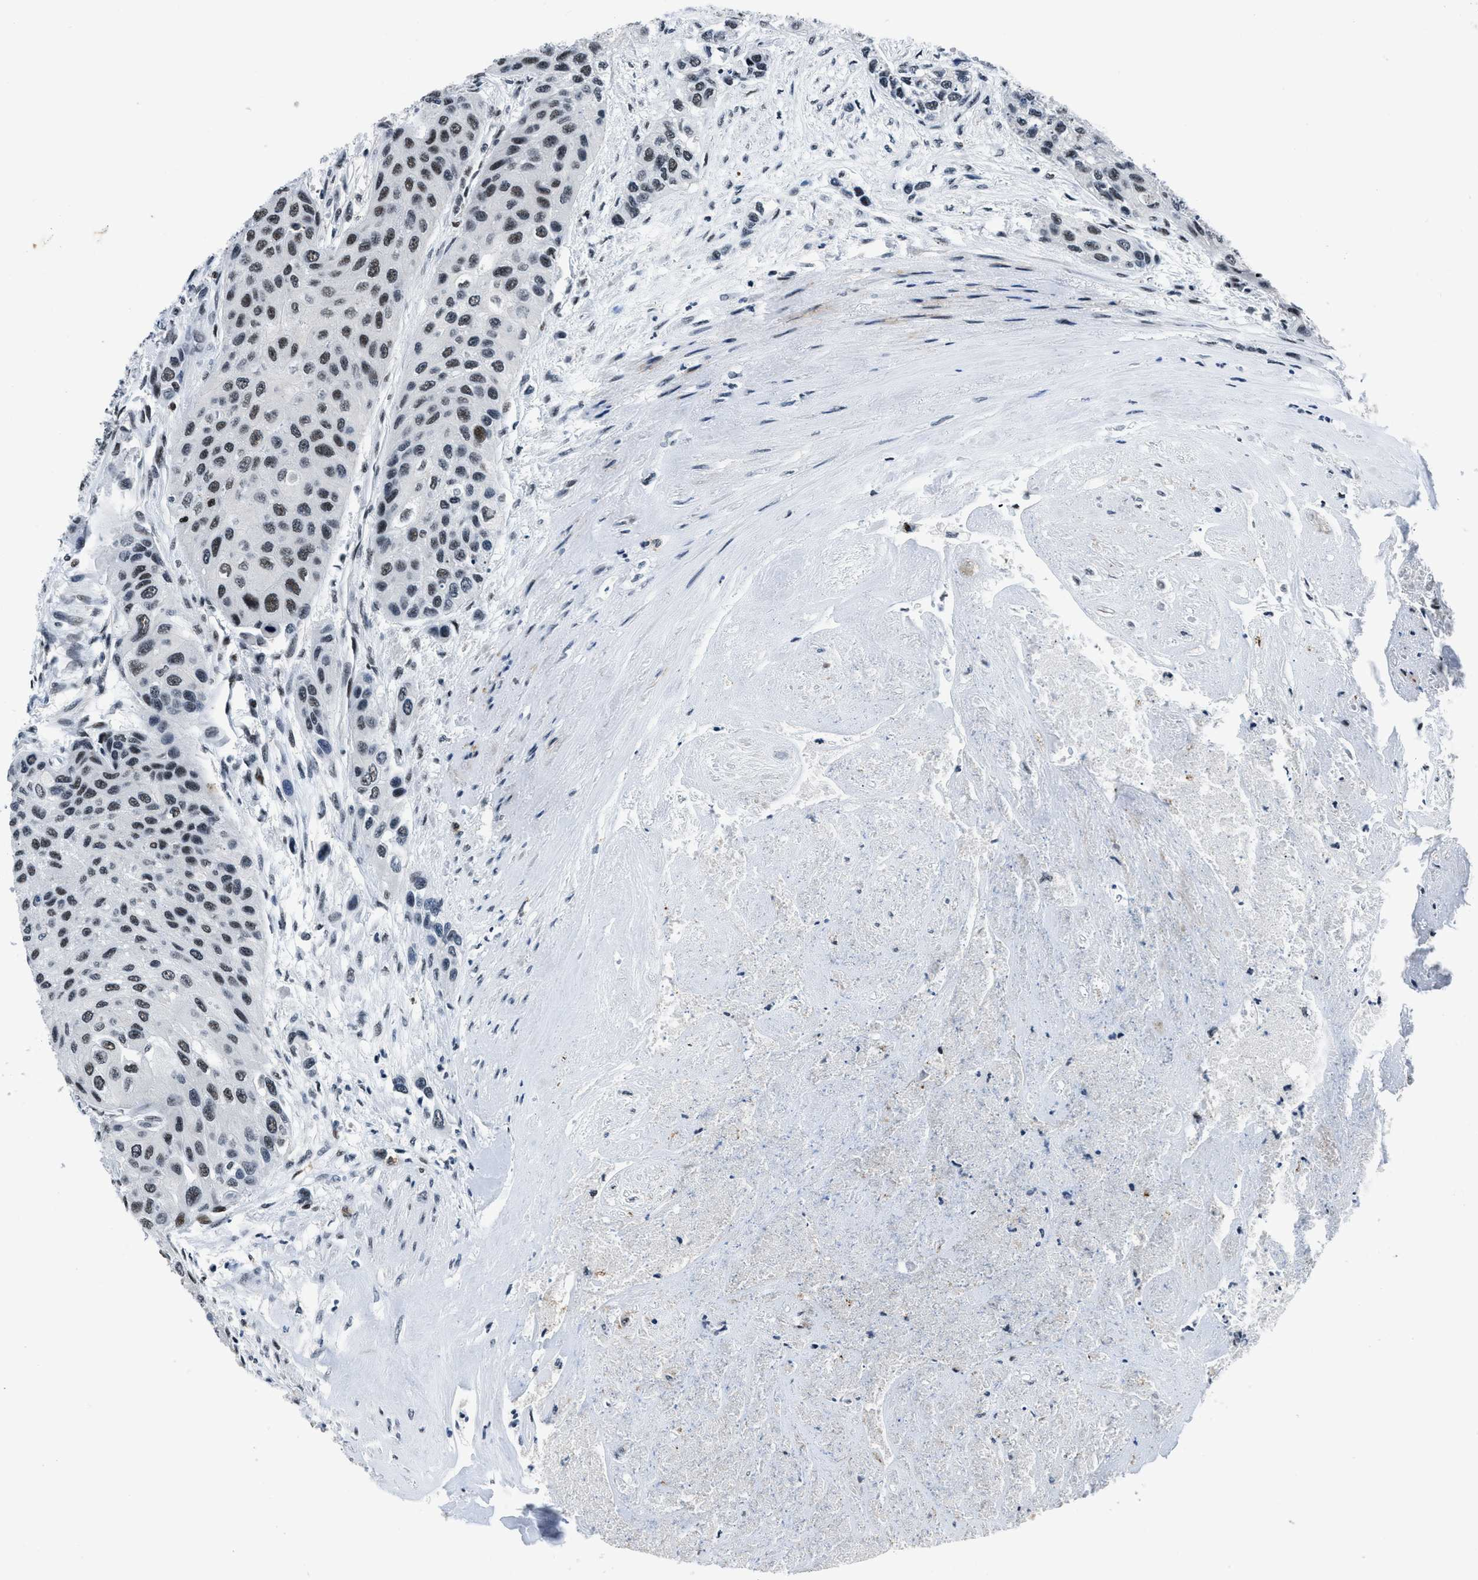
{"staining": {"intensity": "moderate", "quantity": "25%-75%", "location": "nuclear"}, "tissue": "urothelial cancer", "cell_type": "Tumor cells", "image_type": "cancer", "snomed": [{"axis": "morphology", "description": "Urothelial carcinoma, High grade"}, {"axis": "topography", "description": "Urinary bladder"}], "caption": "There is medium levels of moderate nuclear positivity in tumor cells of urothelial carcinoma (high-grade), as demonstrated by immunohistochemical staining (brown color).", "gene": "SMARCB1", "patient": {"sex": "female", "age": 56}}